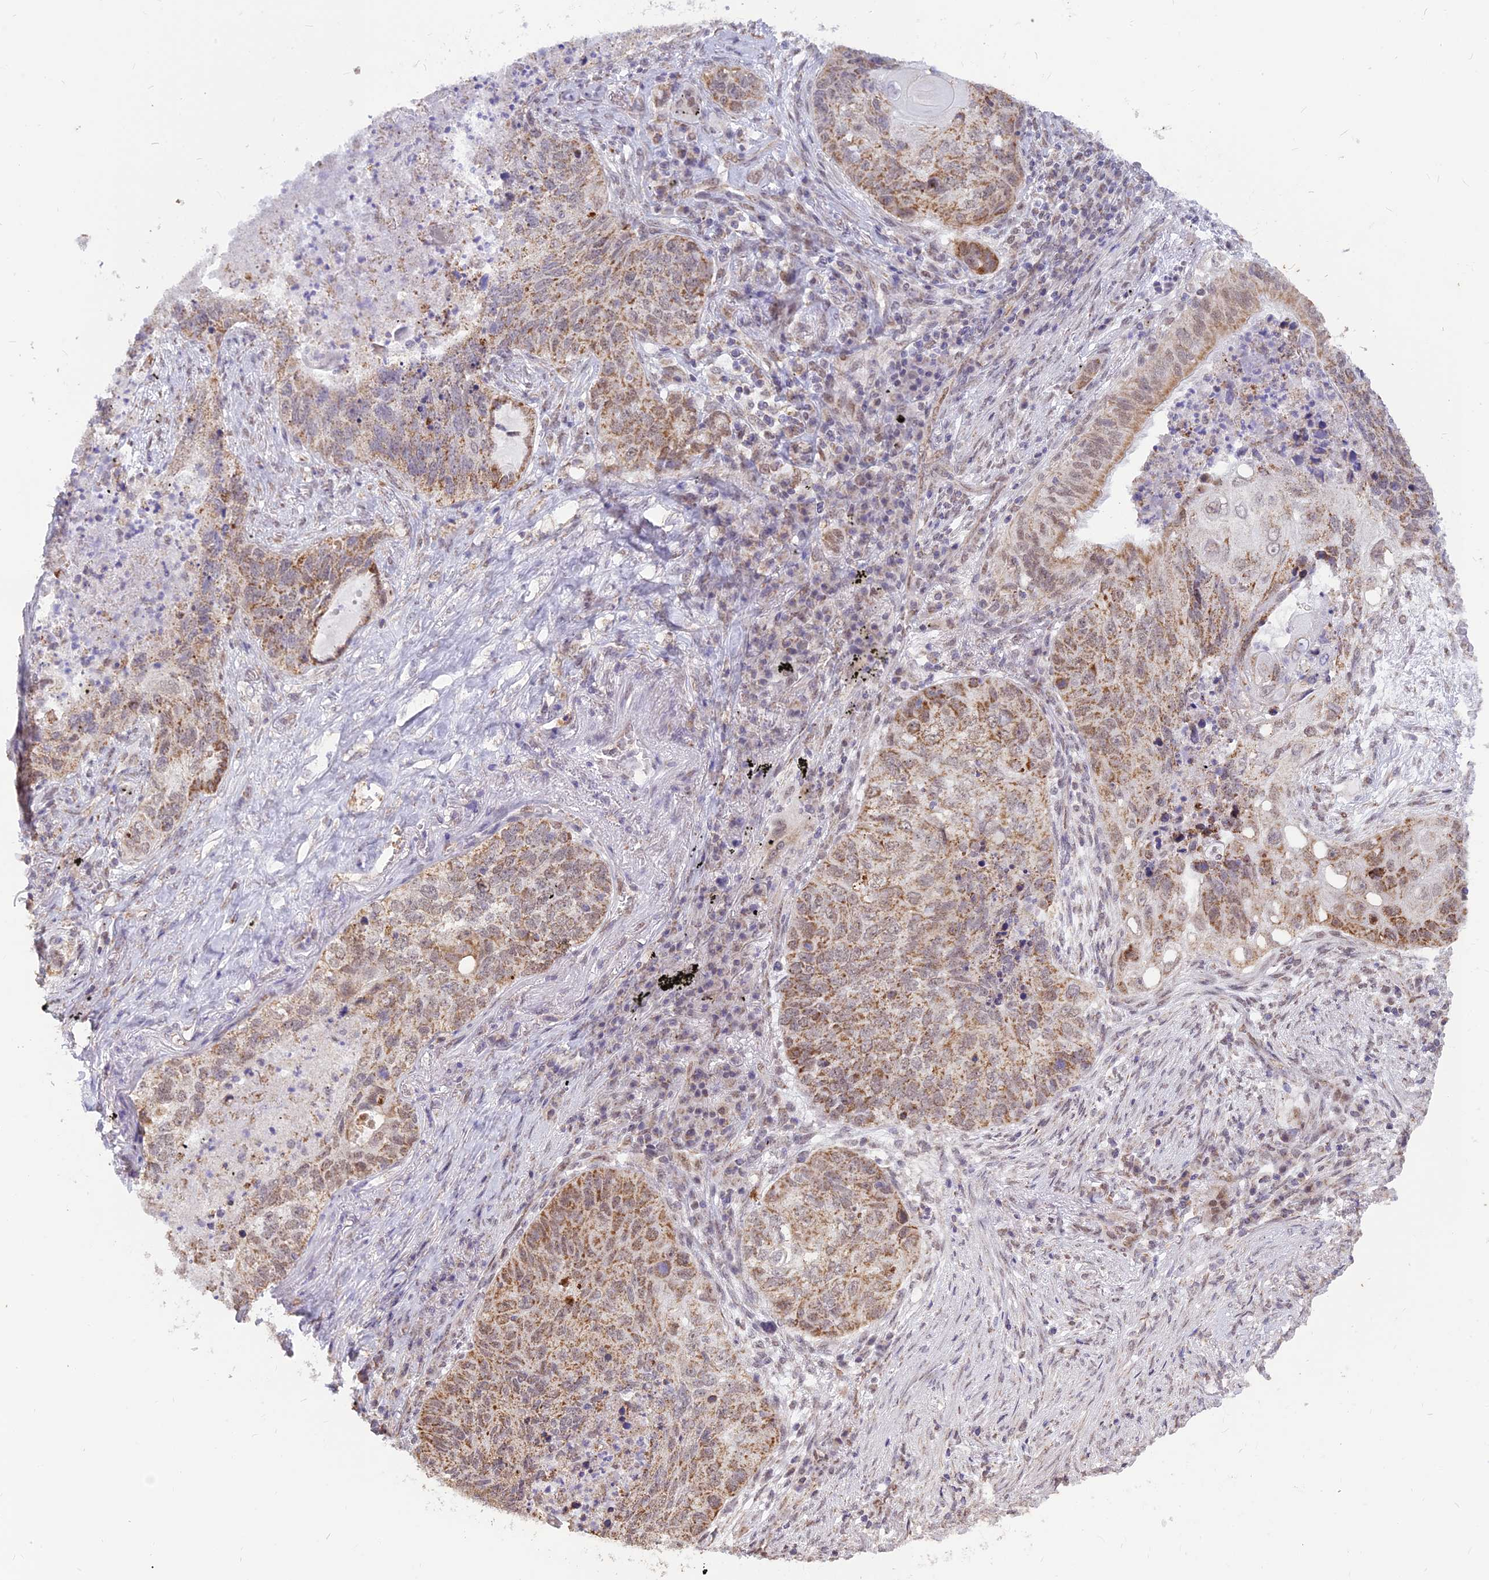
{"staining": {"intensity": "weak", "quantity": "25%-75%", "location": "cytoplasmic/membranous"}, "tissue": "lung cancer", "cell_type": "Tumor cells", "image_type": "cancer", "snomed": [{"axis": "morphology", "description": "Squamous cell carcinoma, NOS"}, {"axis": "topography", "description": "Lung"}], "caption": "Human lung cancer (squamous cell carcinoma) stained for a protein (brown) shows weak cytoplasmic/membranous positive staining in about 25%-75% of tumor cells.", "gene": "ARHGAP40", "patient": {"sex": "female", "age": 63}}